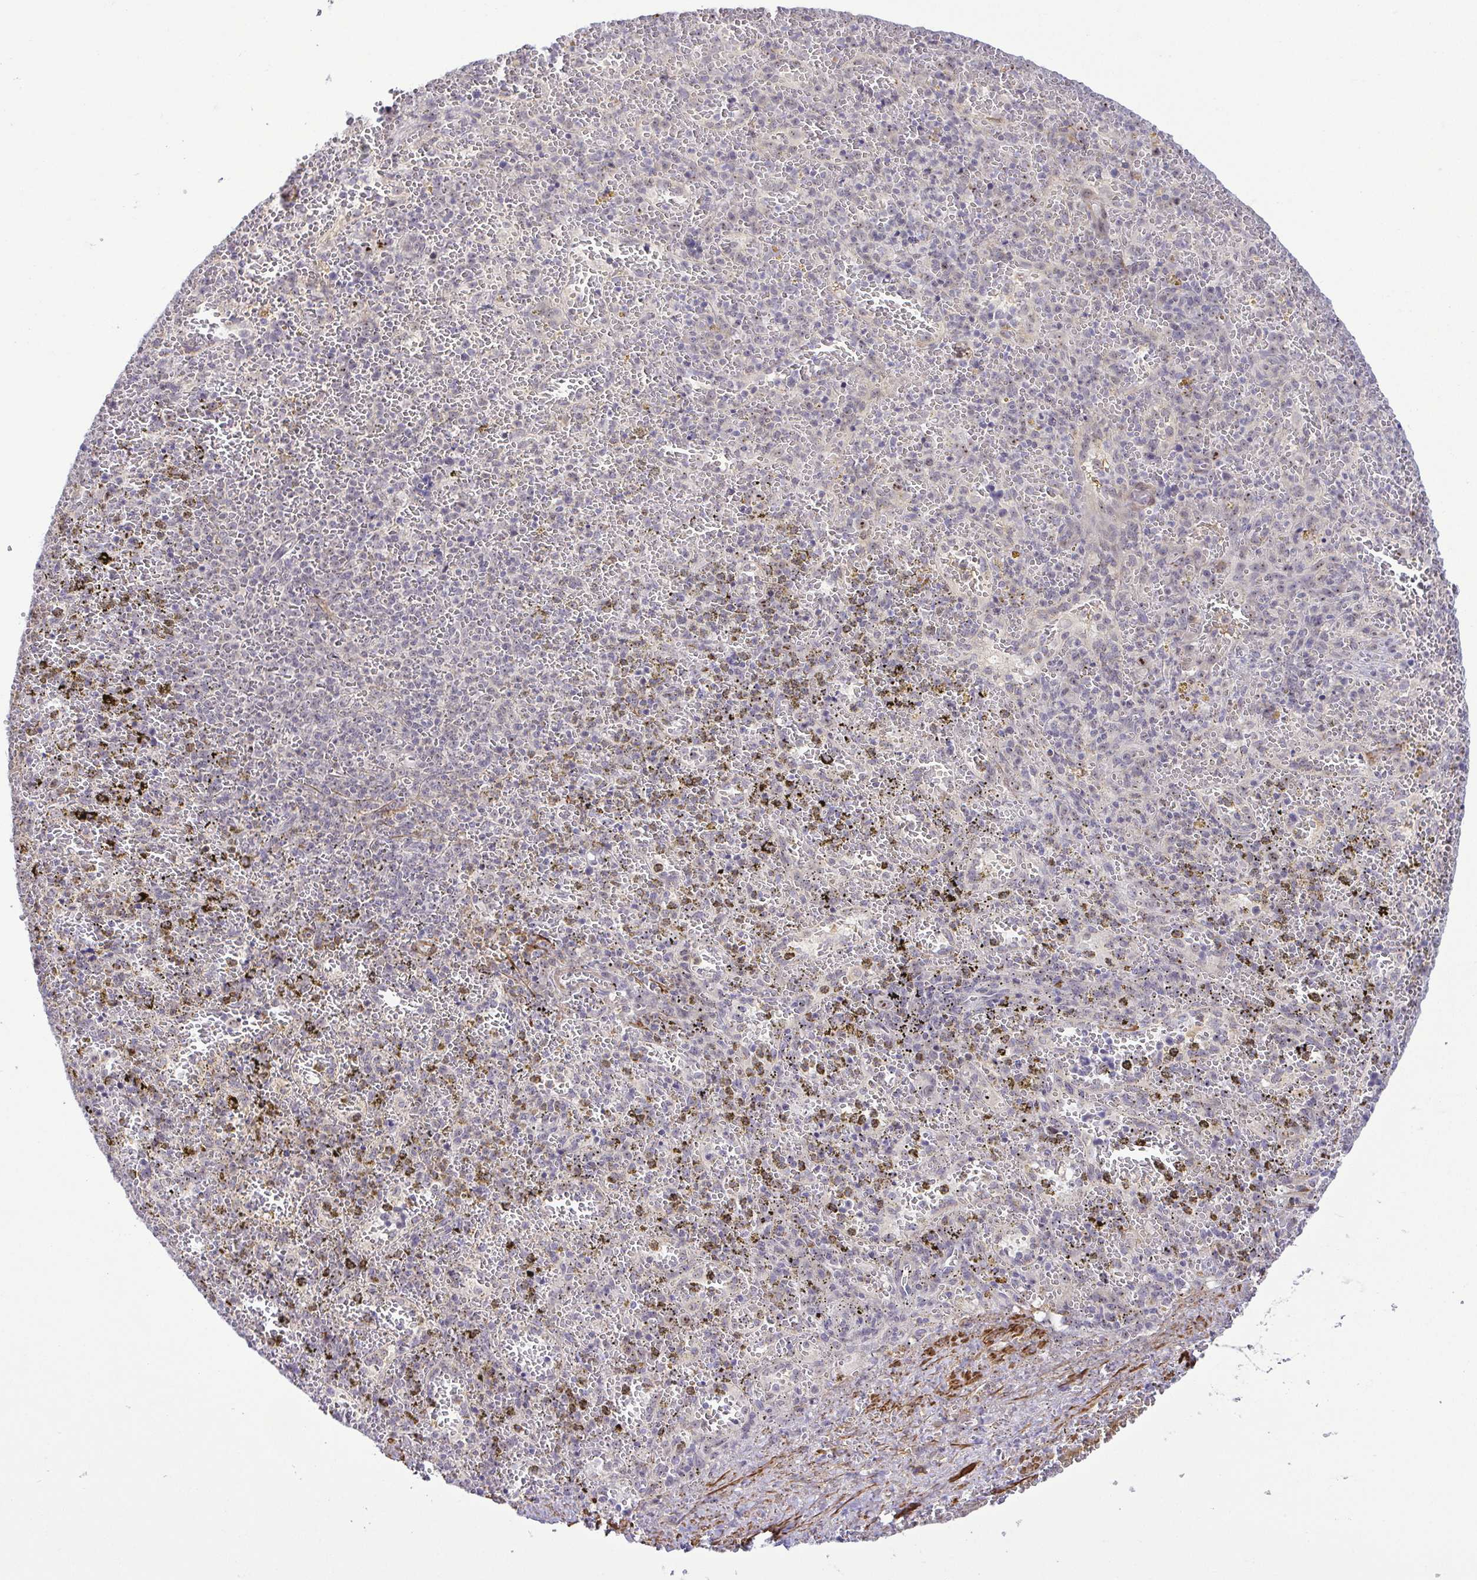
{"staining": {"intensity": "negative", "quantity": "none", "location": "none"}, "tissue": "spleen", "cell_type": "Cells in red pulp", "image_type": "normal", "snomed": [{"axis": "morphology", "description": "Normal tissue, NOS"}, {"axis": "topography", "description": "Spleen"}], "caption": "This micrograph is of normal spleen stained with immunohistochemistry (IHC) to label a protein in brown with the nuclei are counter-stained blue. There is no positivity in cells in red pulp. Nuclei are stained in blue.", "gene": "RSL24D1", "patient": {"sex": "female", "age": 50}}